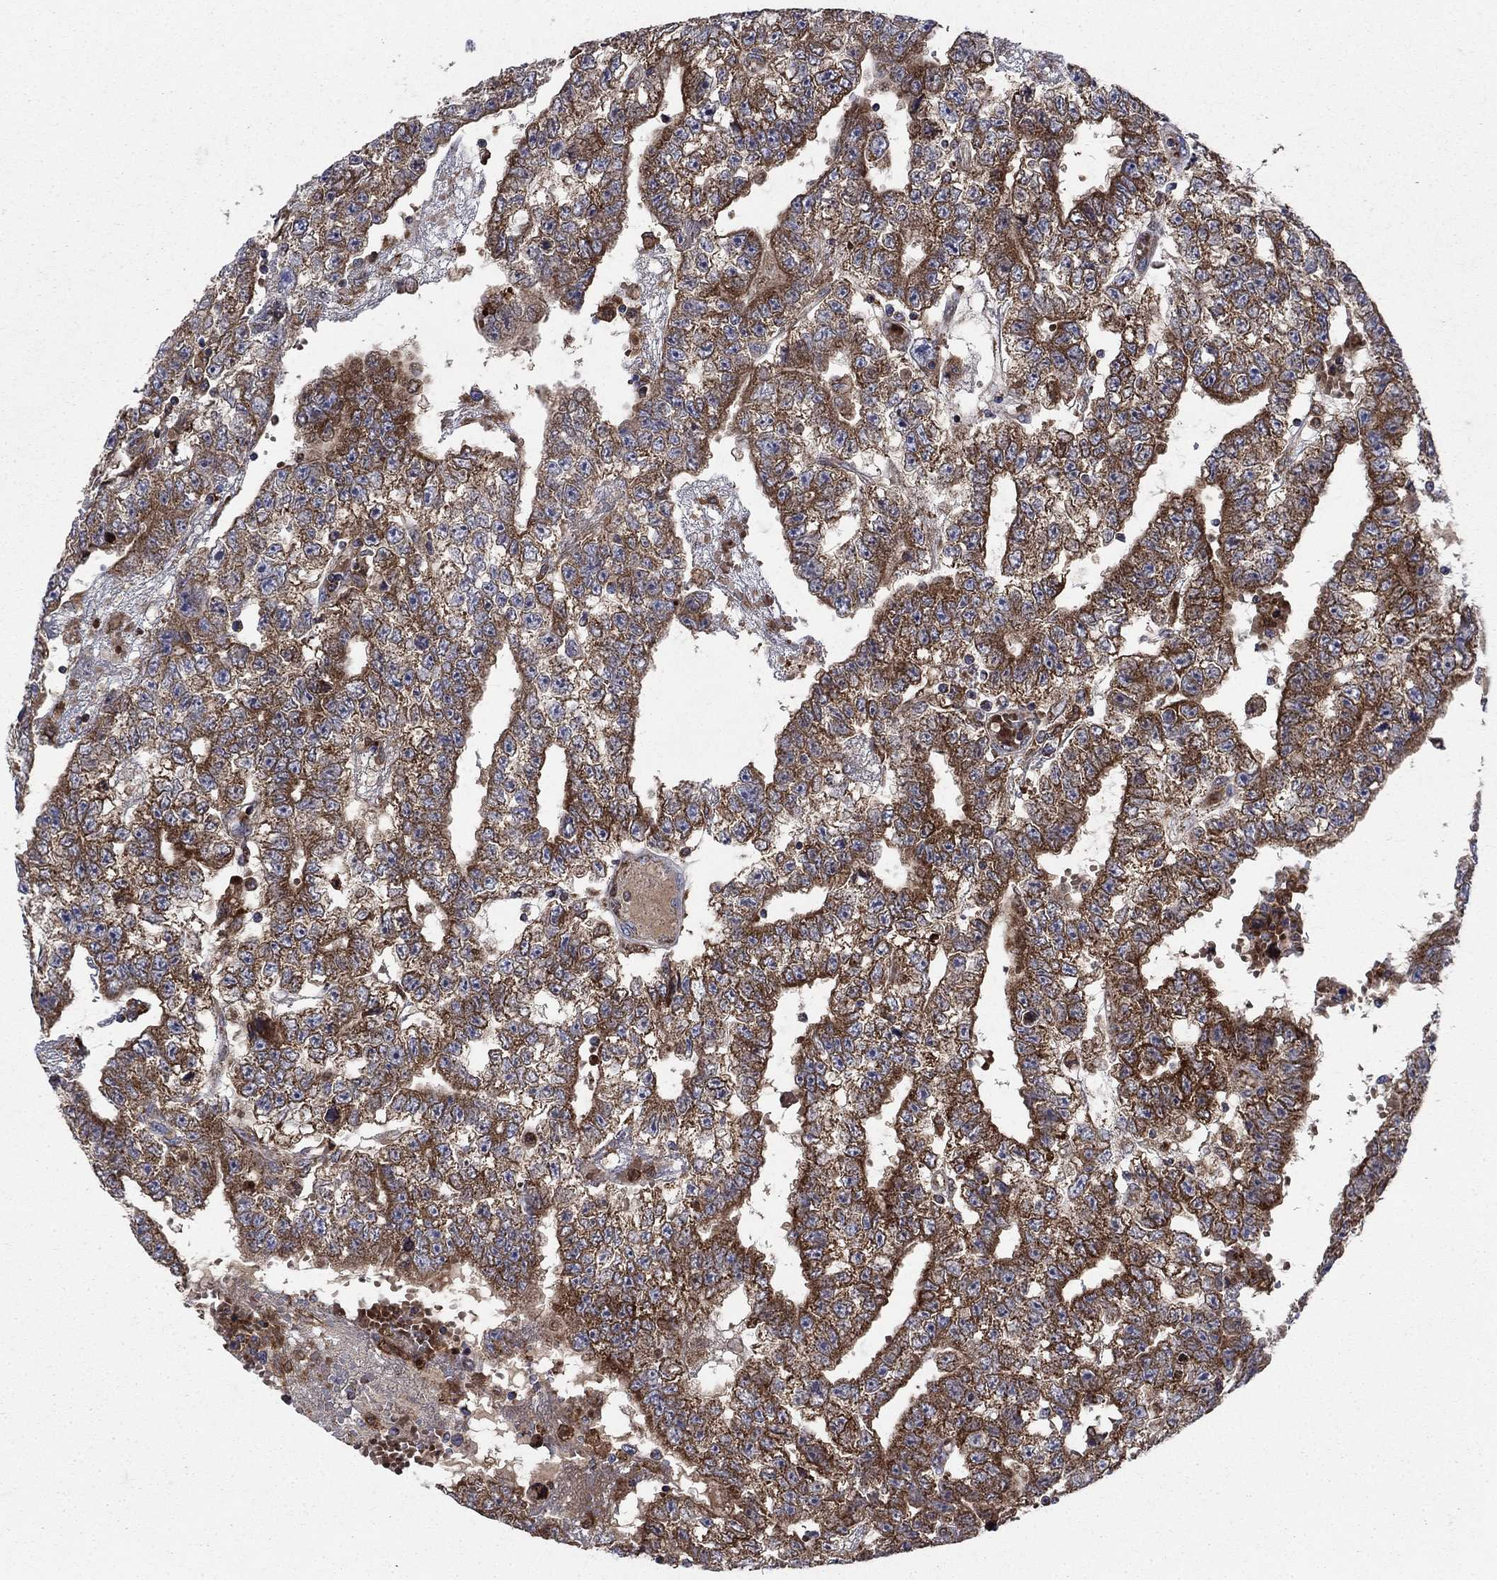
{"staining": {"intensity": "strong", "quantity": "25%-75%", "location": "cytoplasmic/membranous"}, "tissue": "testis cancer", "cell_type": "Tumor cells", "image_type": "cancer", "snomed": [{"axis": "morphology", "description": "Carcinoma, Embryonal, NOS"}, {"axis": "topography", "description": "Testis"}], "caption": "This image demonstrates testis cancer stained with IHC to label a protein in brown. The cytoplasmic/membranous of tumor cells show strong positivity for the protein. Nuclei are counter-stained blue.", "gene": "RNF19B", "patient": {"sex": "male", "age": 25}}